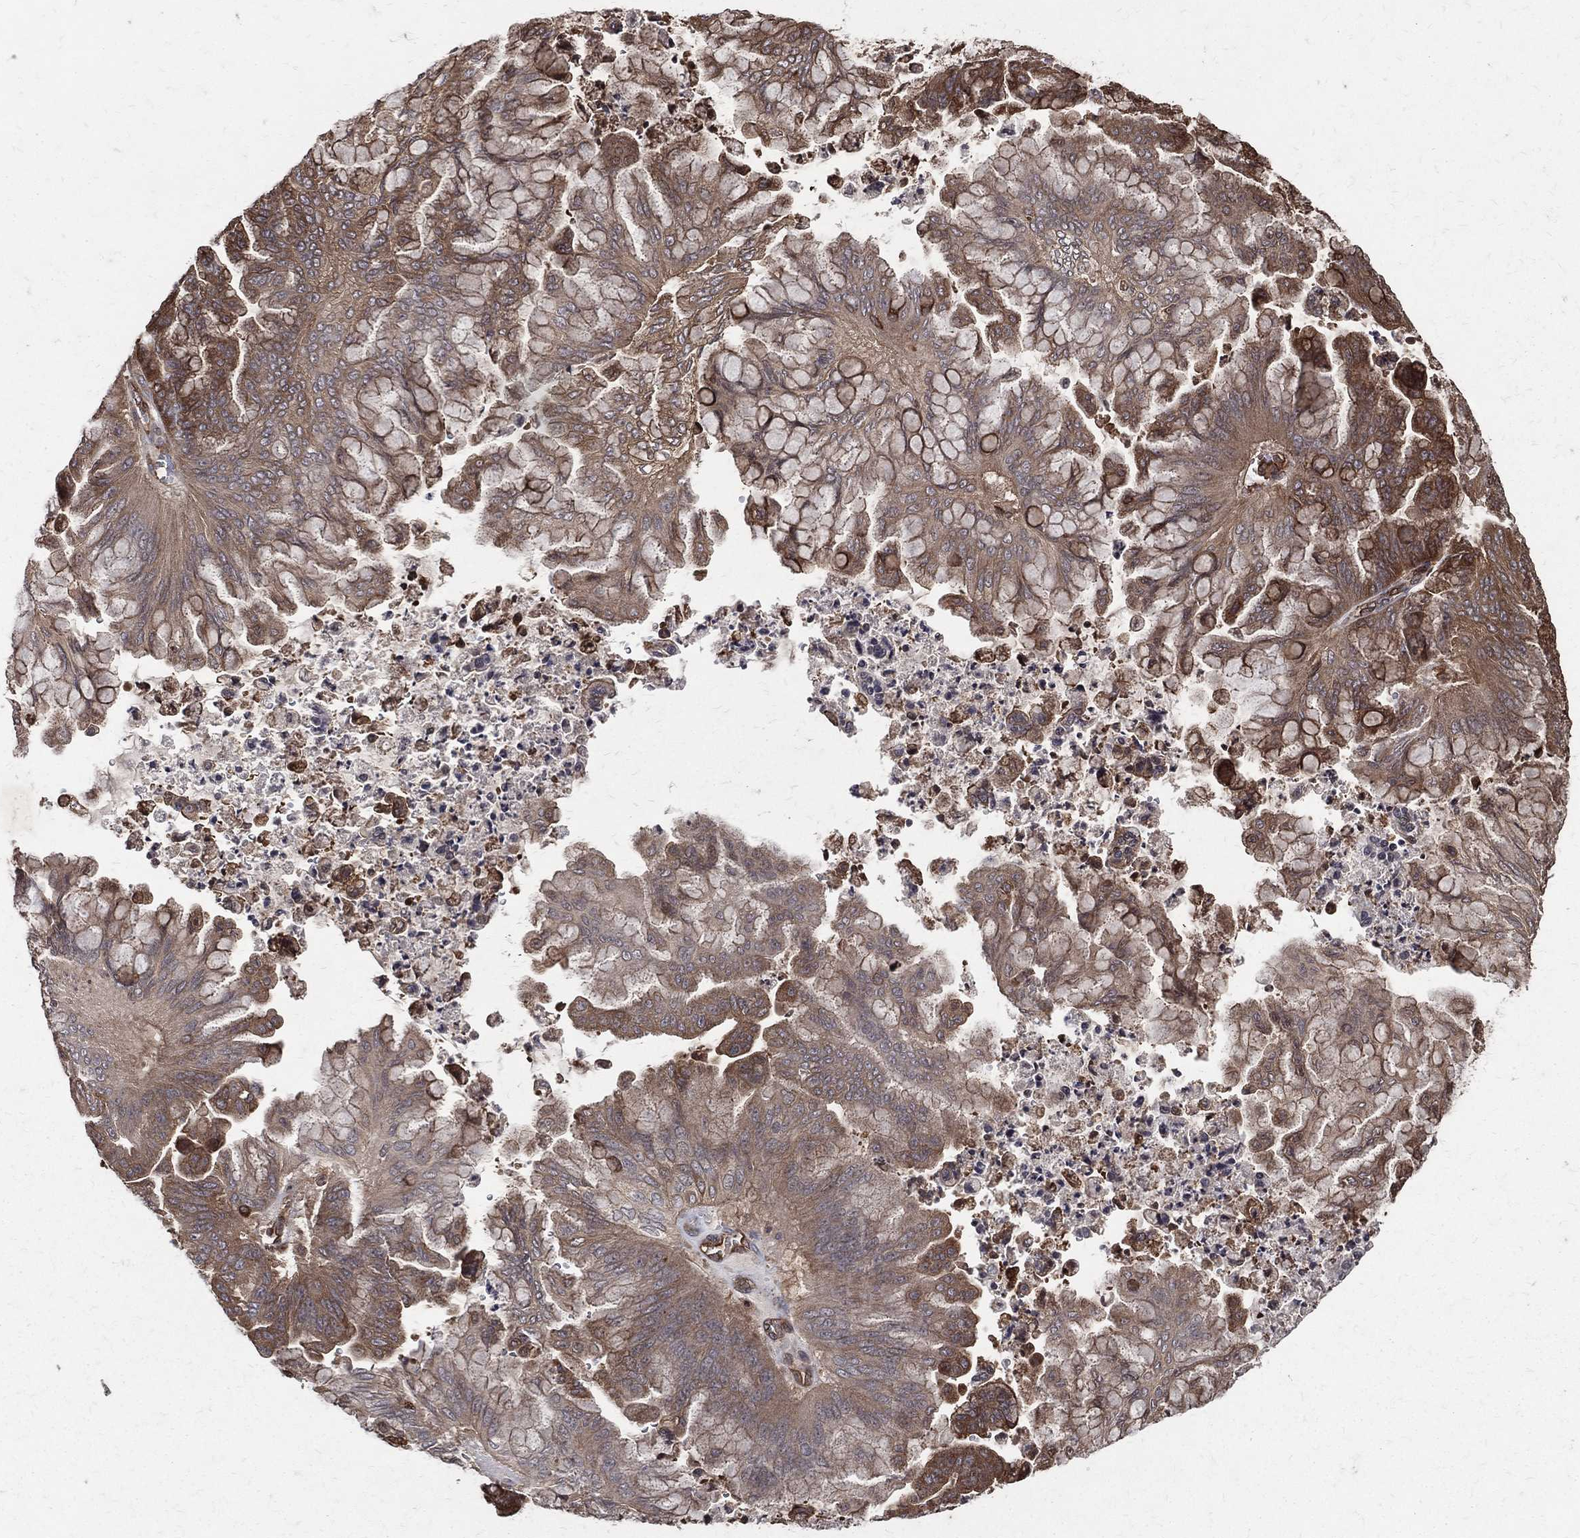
{"staining": {"intensity": "moderate", "quantity": "25%-75%", "location": "cytoplasmic/membranous"}, "tissue": "ovarian cancer", "cell_type": "Tumor cells", "image_type": "cancer", "snomed": [{"axis": "morphology", "description": "Cystadenocarcinoma, mucinous, NOS"}, {"axis": "topography", "description": "Ovary"}], "caption": "A brown stain shows moderate cytoplasmic/membranous expression of a protein in human mucinous cystadenocarcinoma (ovarian) tumor cells.", "gene": "DPYSL2", "patient": {"sex": "female", "age": 67}}